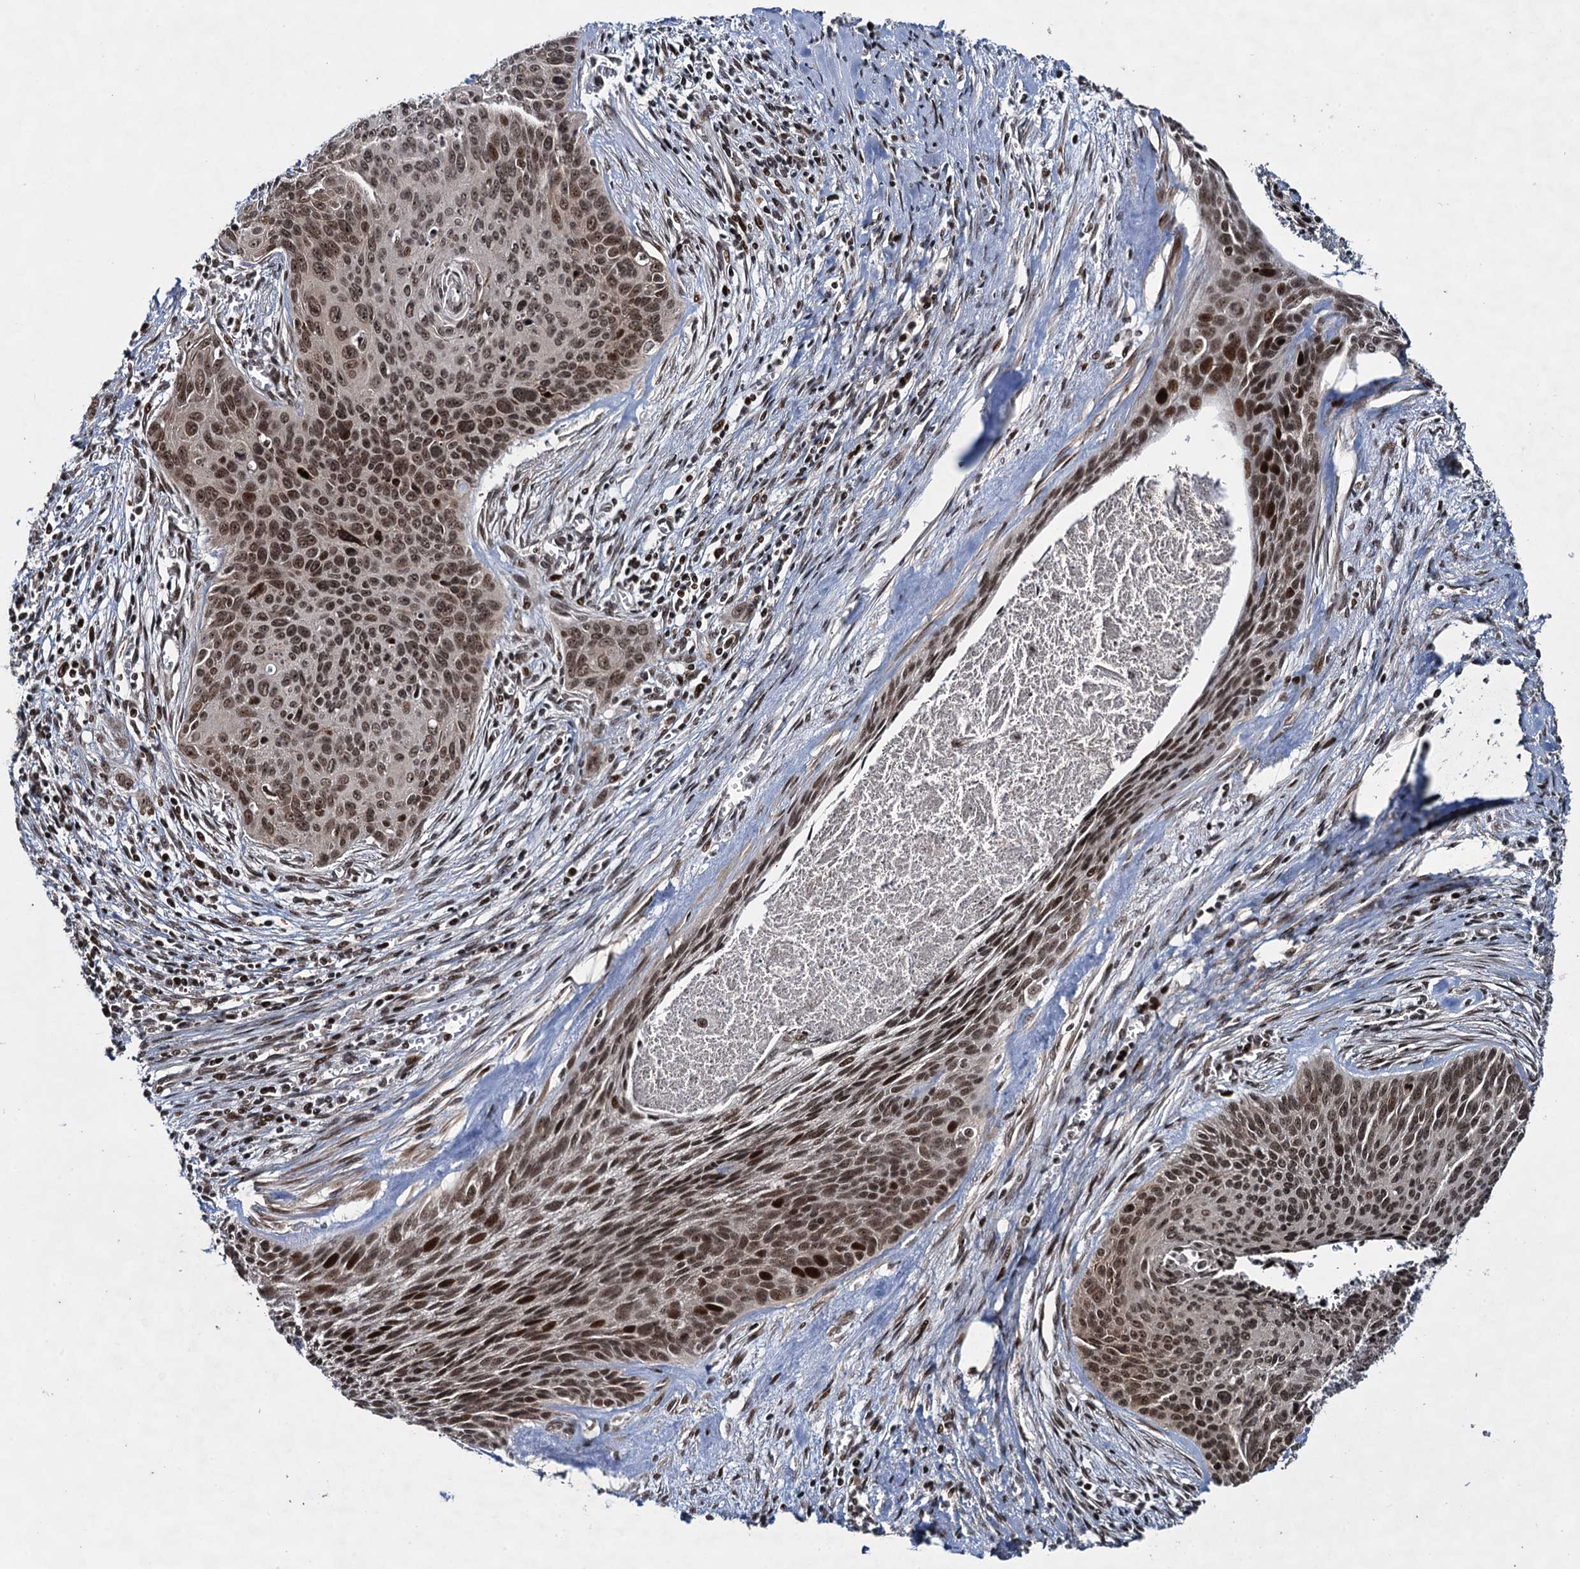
{"staining": {"intensity": "moderate", "quantity": ">75%", "location": "nuclear"}, "tissue": "cervical cancer", "cell_type": "Tumor cells", "image_type": "cancer", "snomed": [{"axis": "morphology", "description": "Squamous cell carcinoma, NOS"}, {"axis": "topography", "description": "Cervix"}], "caption": "Immunohistochemical staining of human cervical squamous cell carcinoma displays medium levels of moderate nuclear expression in about >75% of tumor cells.", "gene": "ZNF169", "patient": {"sex": "female", "age": 55}}